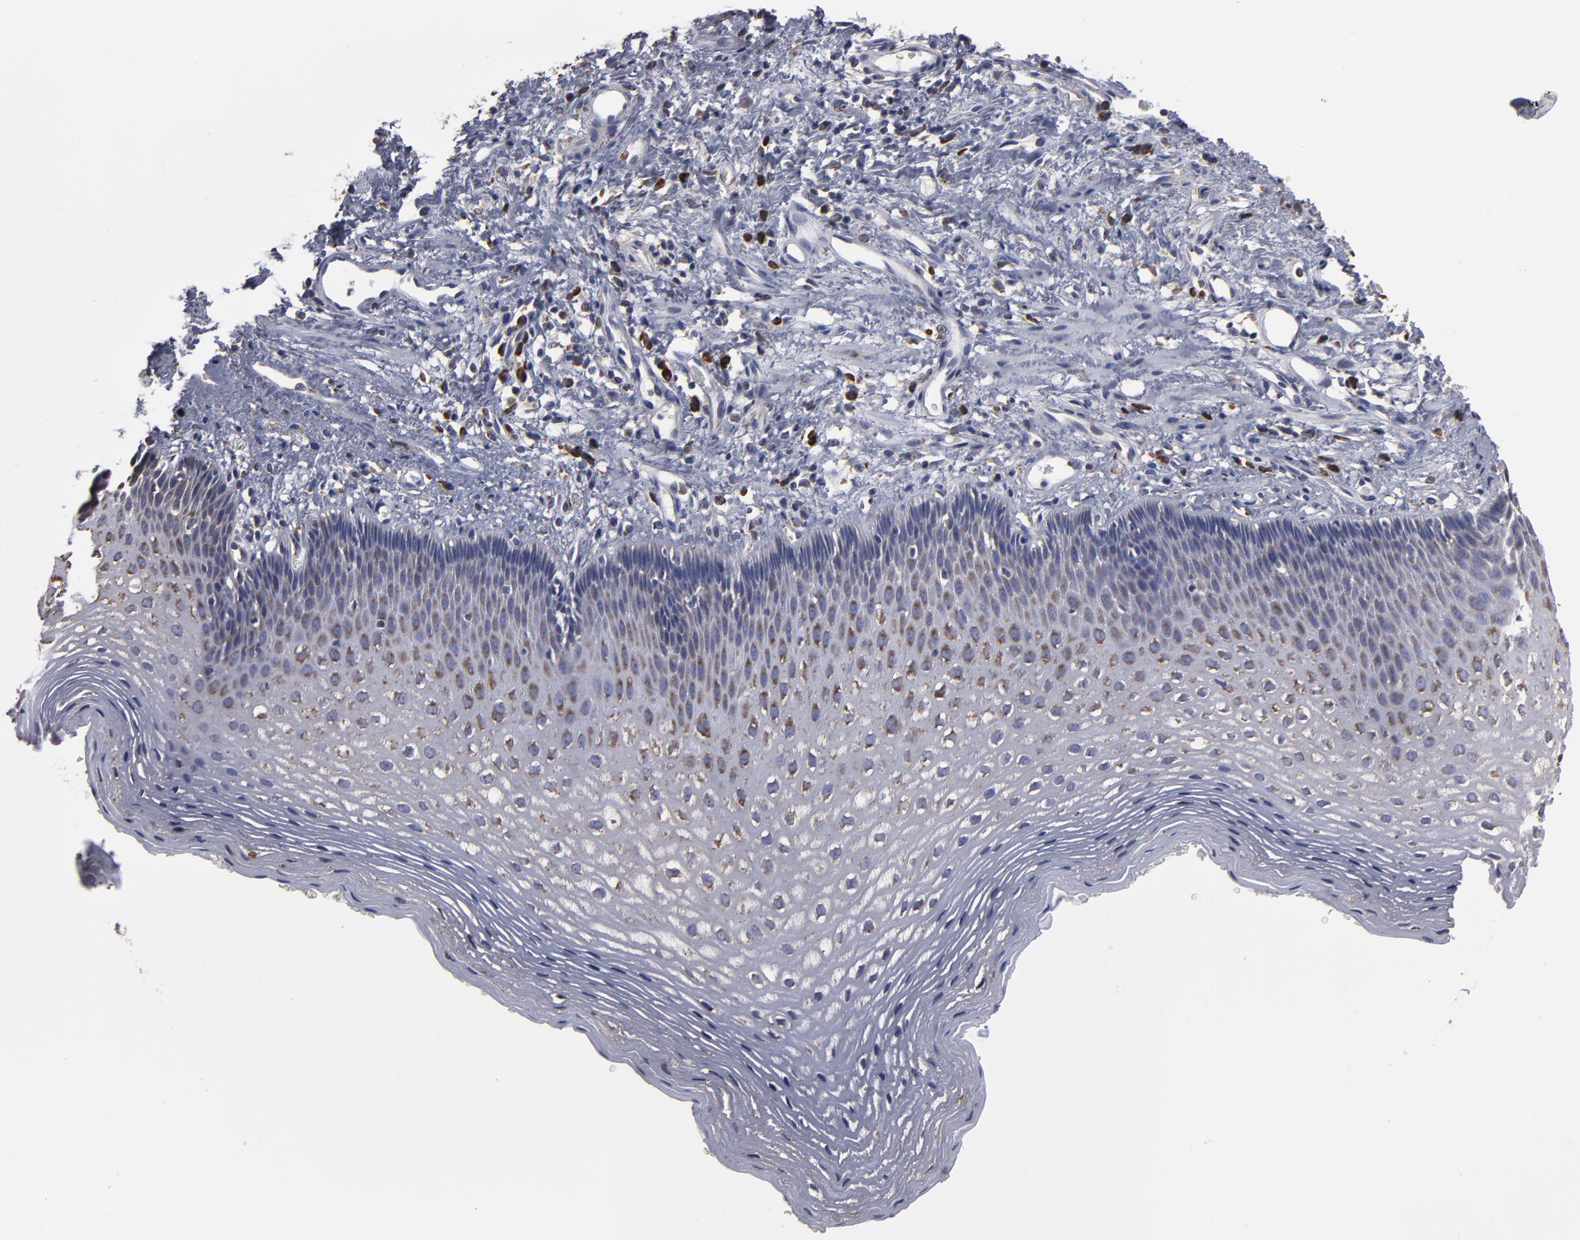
{"staining": {"intensity": "moderate", "quantity": "25%-75%", "location": "cytoplasmic/membranous"}, "tissue": "esophagus", "cell_type": "Squamous epithelial cells", "image_type": "normal", "snomed": [{"axis": "morphology", "description": "Normal tissue, NOS"}, {"axis": "topography", "description": "Esophagus"}], "caption": "Immunohistochemistry (IHC) staining of normal esophagus, which reveals medium levels of moderate cytoplasmic/membranous expression in about 25%-75% of squamous epithelial cells indicating moderate cytoplasmic/membranous protein staining. The staining was performed using DAB (3,3'-diaminobenzidine) (brown) for protein detection and nuclei were counterstained in hematoxylin (blue).", "gene": "SND1", "patient": {"sex": "female", "age": 70}}